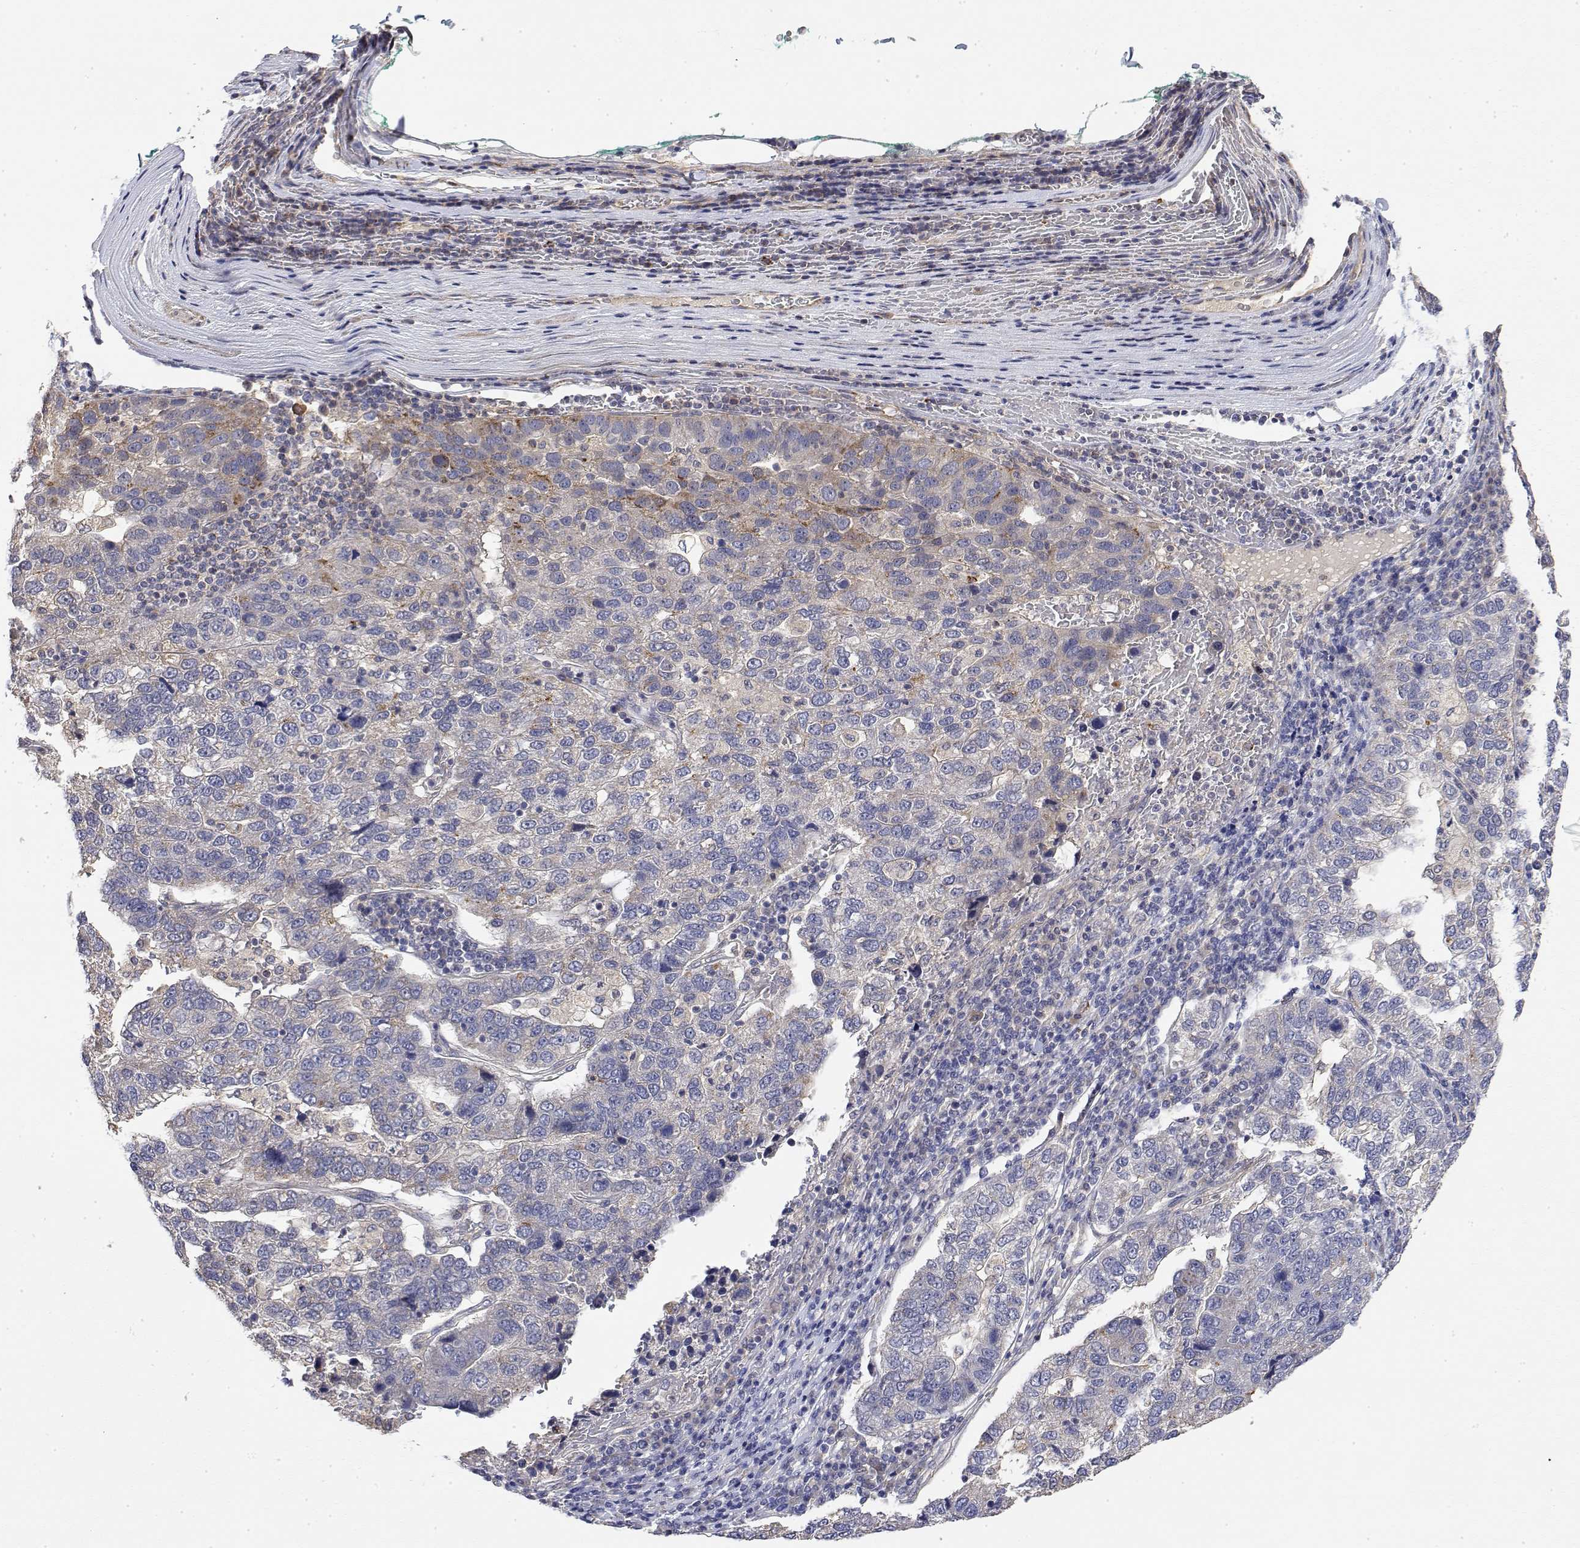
{"staining": {"intensity": "negative", "quantity": "none", "location": "none"}, "tissue": "pancreatic cancer", "cell_type": "Tumor cells", "image_type": "cancer", "snomed": [{"axis": "morphology", "description": "Adenocarcinoma, NOS"}, {"axis": "topography", "description": "Pancreas"}], "caption": "Pancreatic cancer (adenocarcinoma) stained for a protein using IHC shows no positivity tumor cells.", "gene": "LONRF3", "patient": {"sex": "female", "age": 61}}